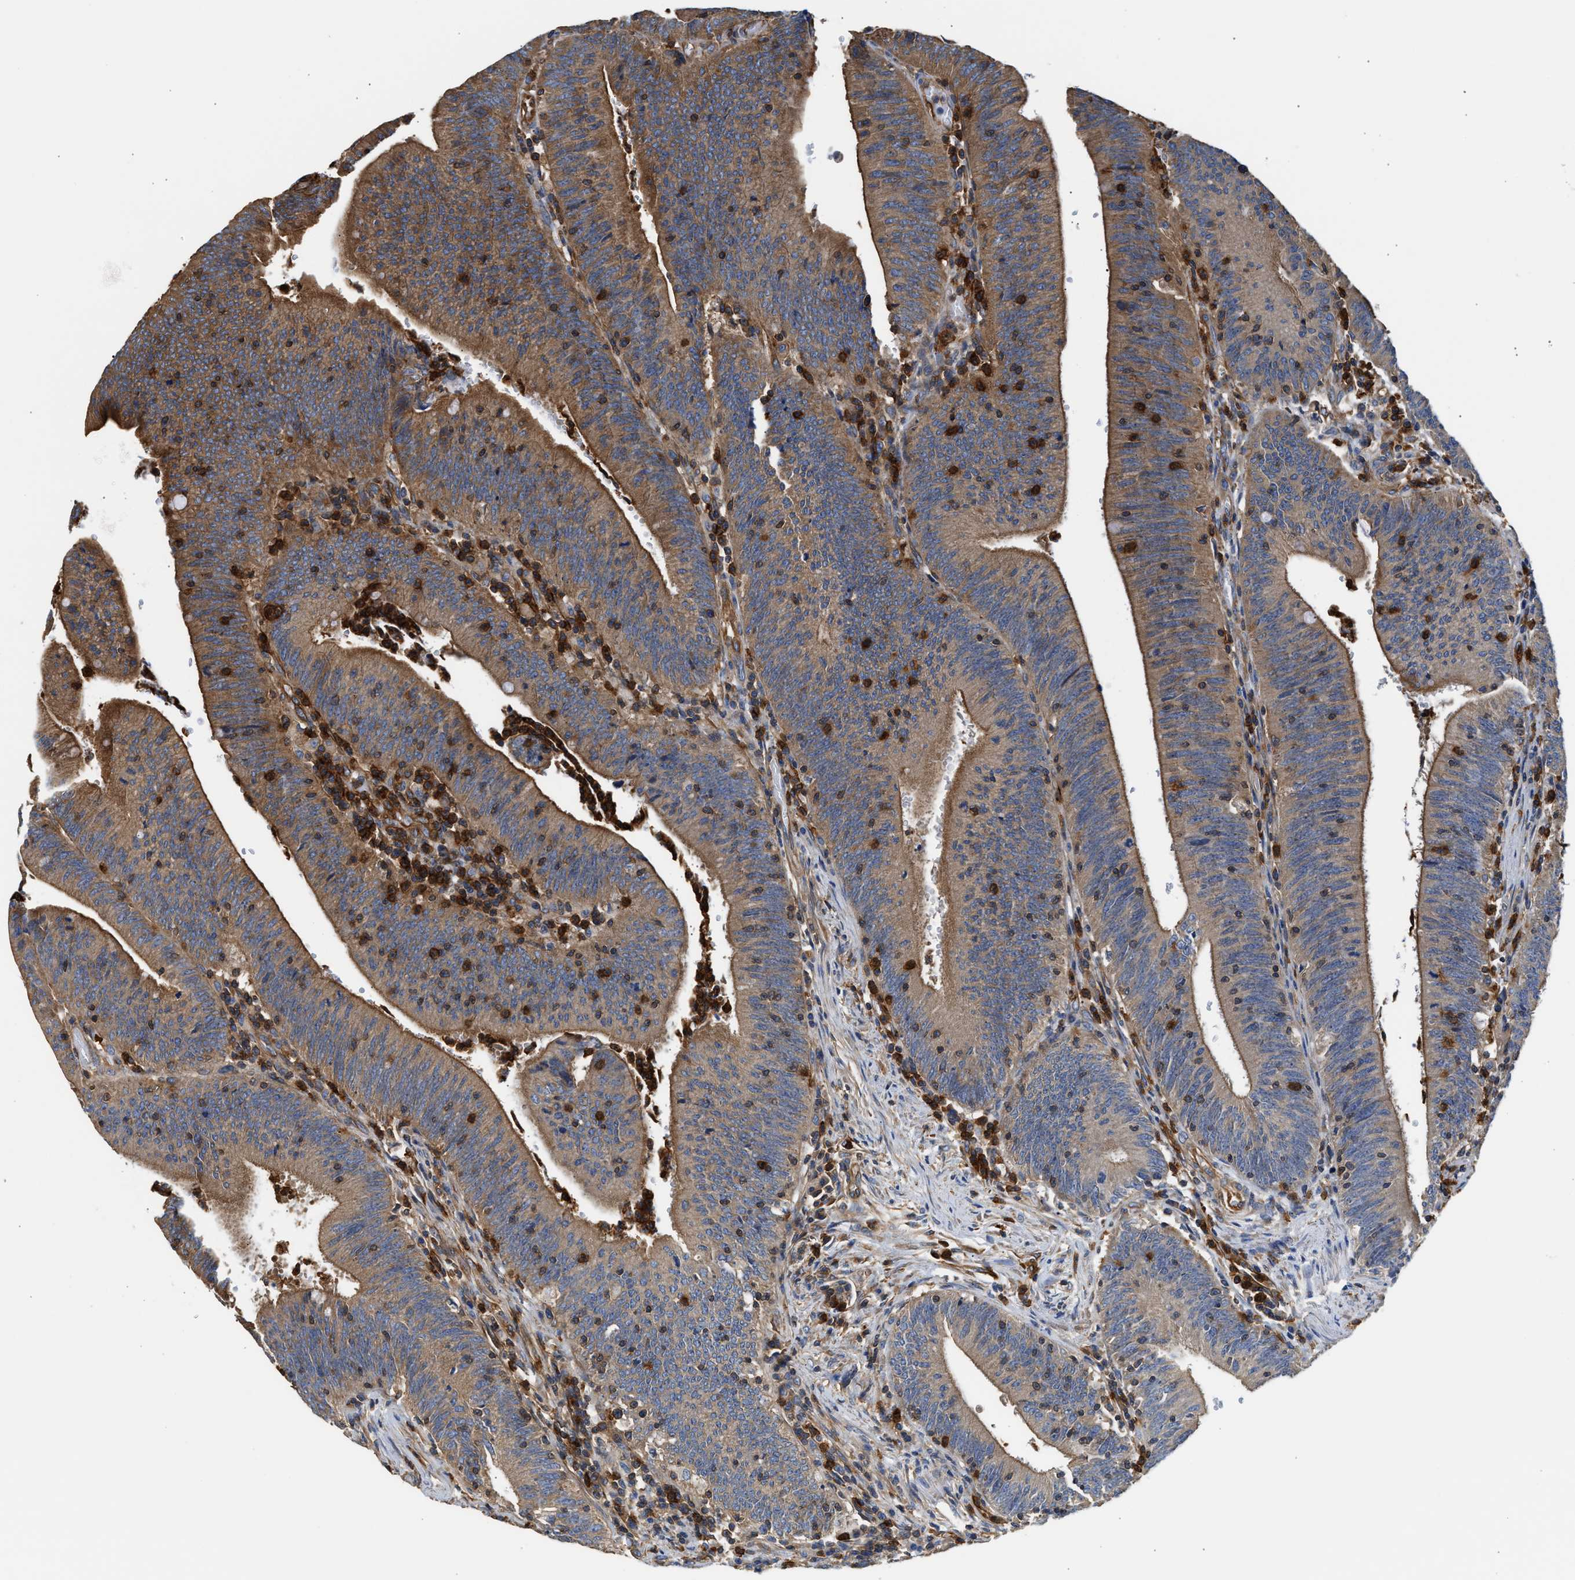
{"staining": {"intensity": "moderate", "quantity": ">75%", "location": "cytoplasmic/membranous"}, "tissue": "colorectal cancer", "cell_type": "Tumor cells", "image_type": "cancer", "snomed": [{"axis": "morphology", "description": "Normal tissue, NOS"}, {"axis": "morphology", "description": "Adenocarcinoma, NOS"}, {"axis": "topography", "description": "Rectum"}], "caption": "Protein staining by IHC demonstrates moderate cytoplasmic/membranous expression in approximately >75% of tumor cells in colorectal cancer.", "gene": "SAMD9L", "patient": {"sex": "female", "age": 66}}